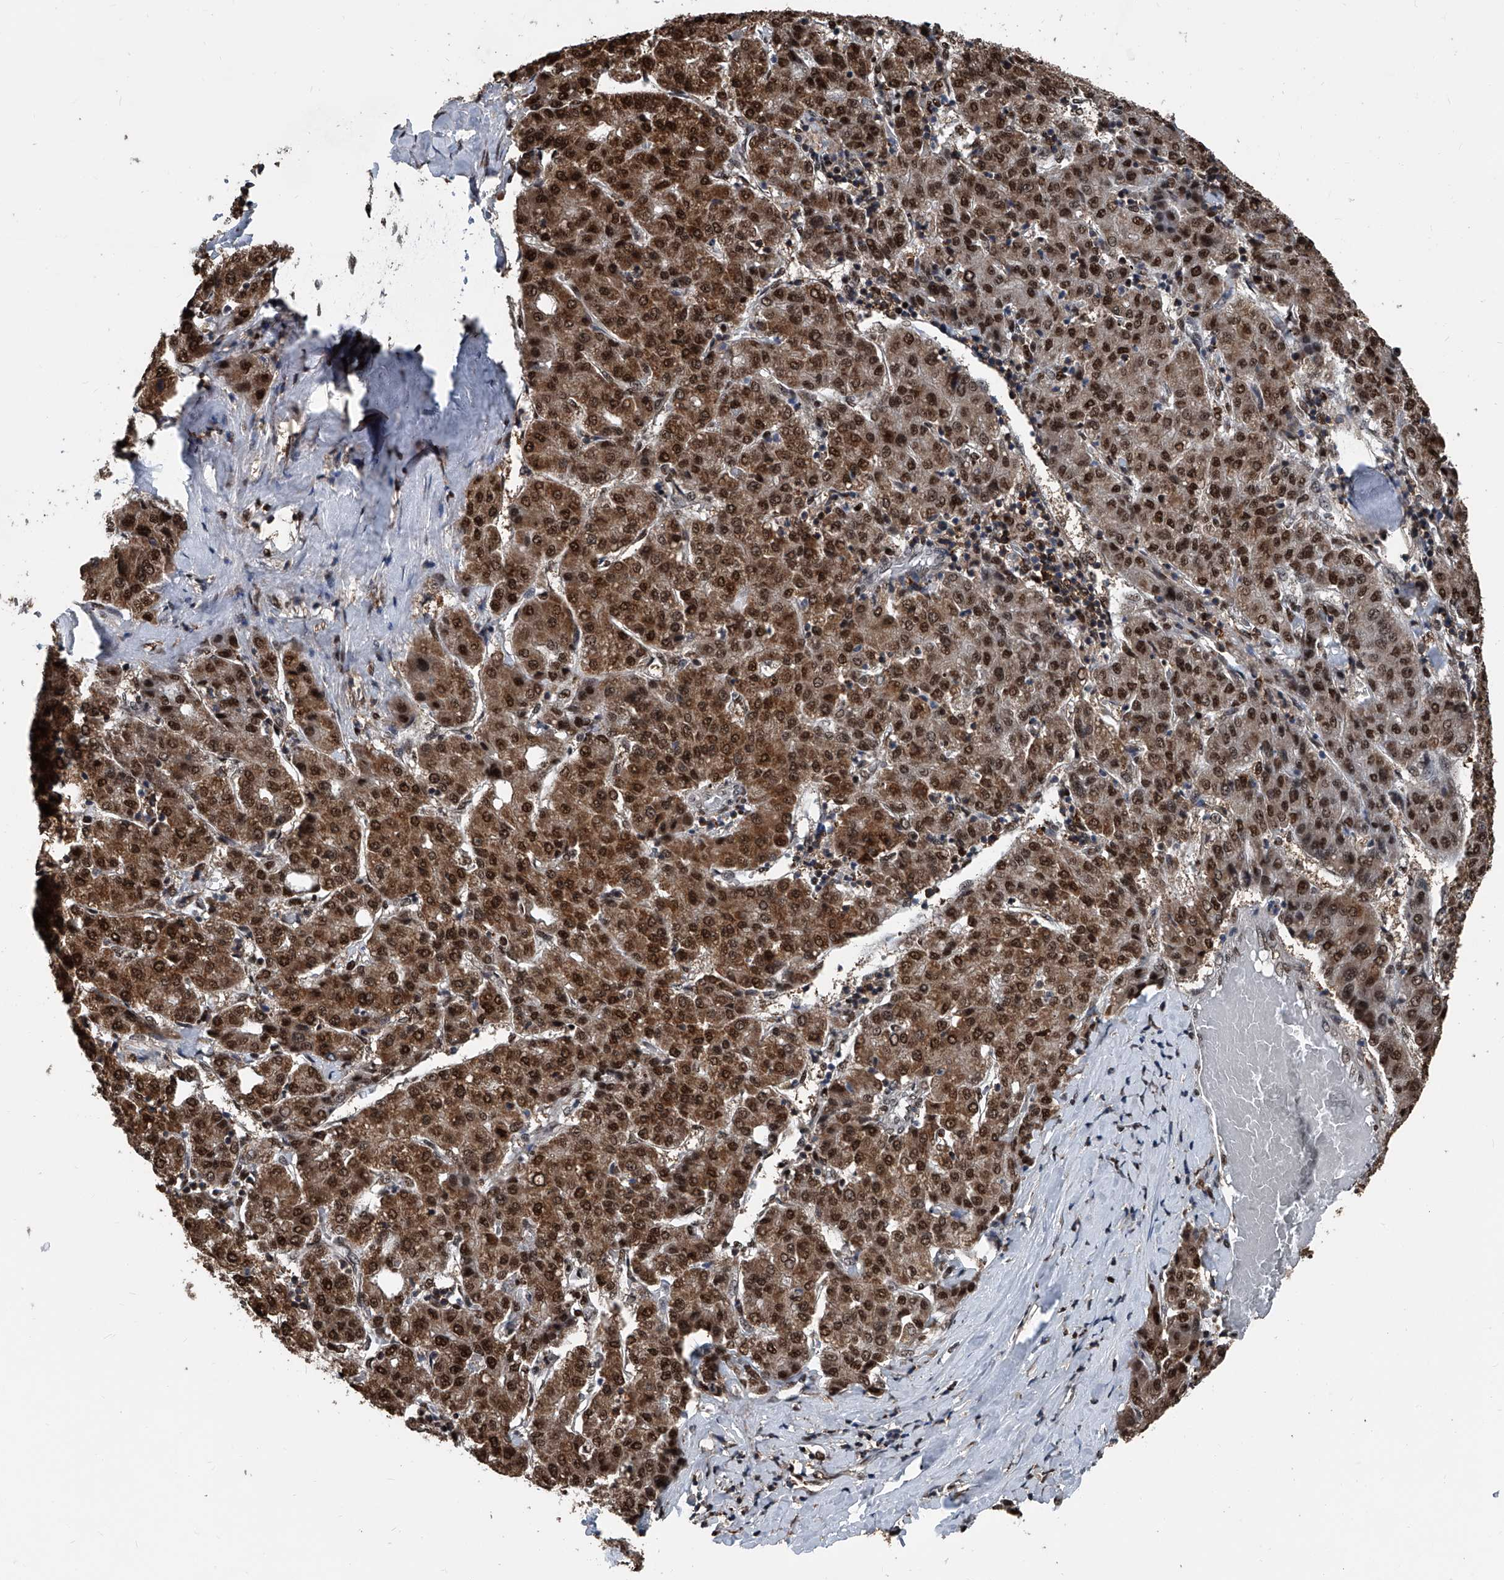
{"staining": {"intensity": "strong", "quantity": ">75%", "location": "cytoplasmic/membranous,nuclear"}, "tissue": "liver cancer", "cell_type": "Tumor cells", "image_type": "cancer", "snomed": [{"axis": "morphology", "description": "Carcinoma, Hepatocellular, NOS"}, {"axis": "topography", "description": "Liver"}], "caption": "A micrograph of human hepatocellular carcinoma (liver) stained for a protein exhibits strong cytoplasmic/membranous and nuclear brown staining in tumor cells. Immunohistochemistry stains the protein in brown and the nuclei are stained blue.", "gene": "FKBP5", "patient": {"sex": "male", "age": 65}}